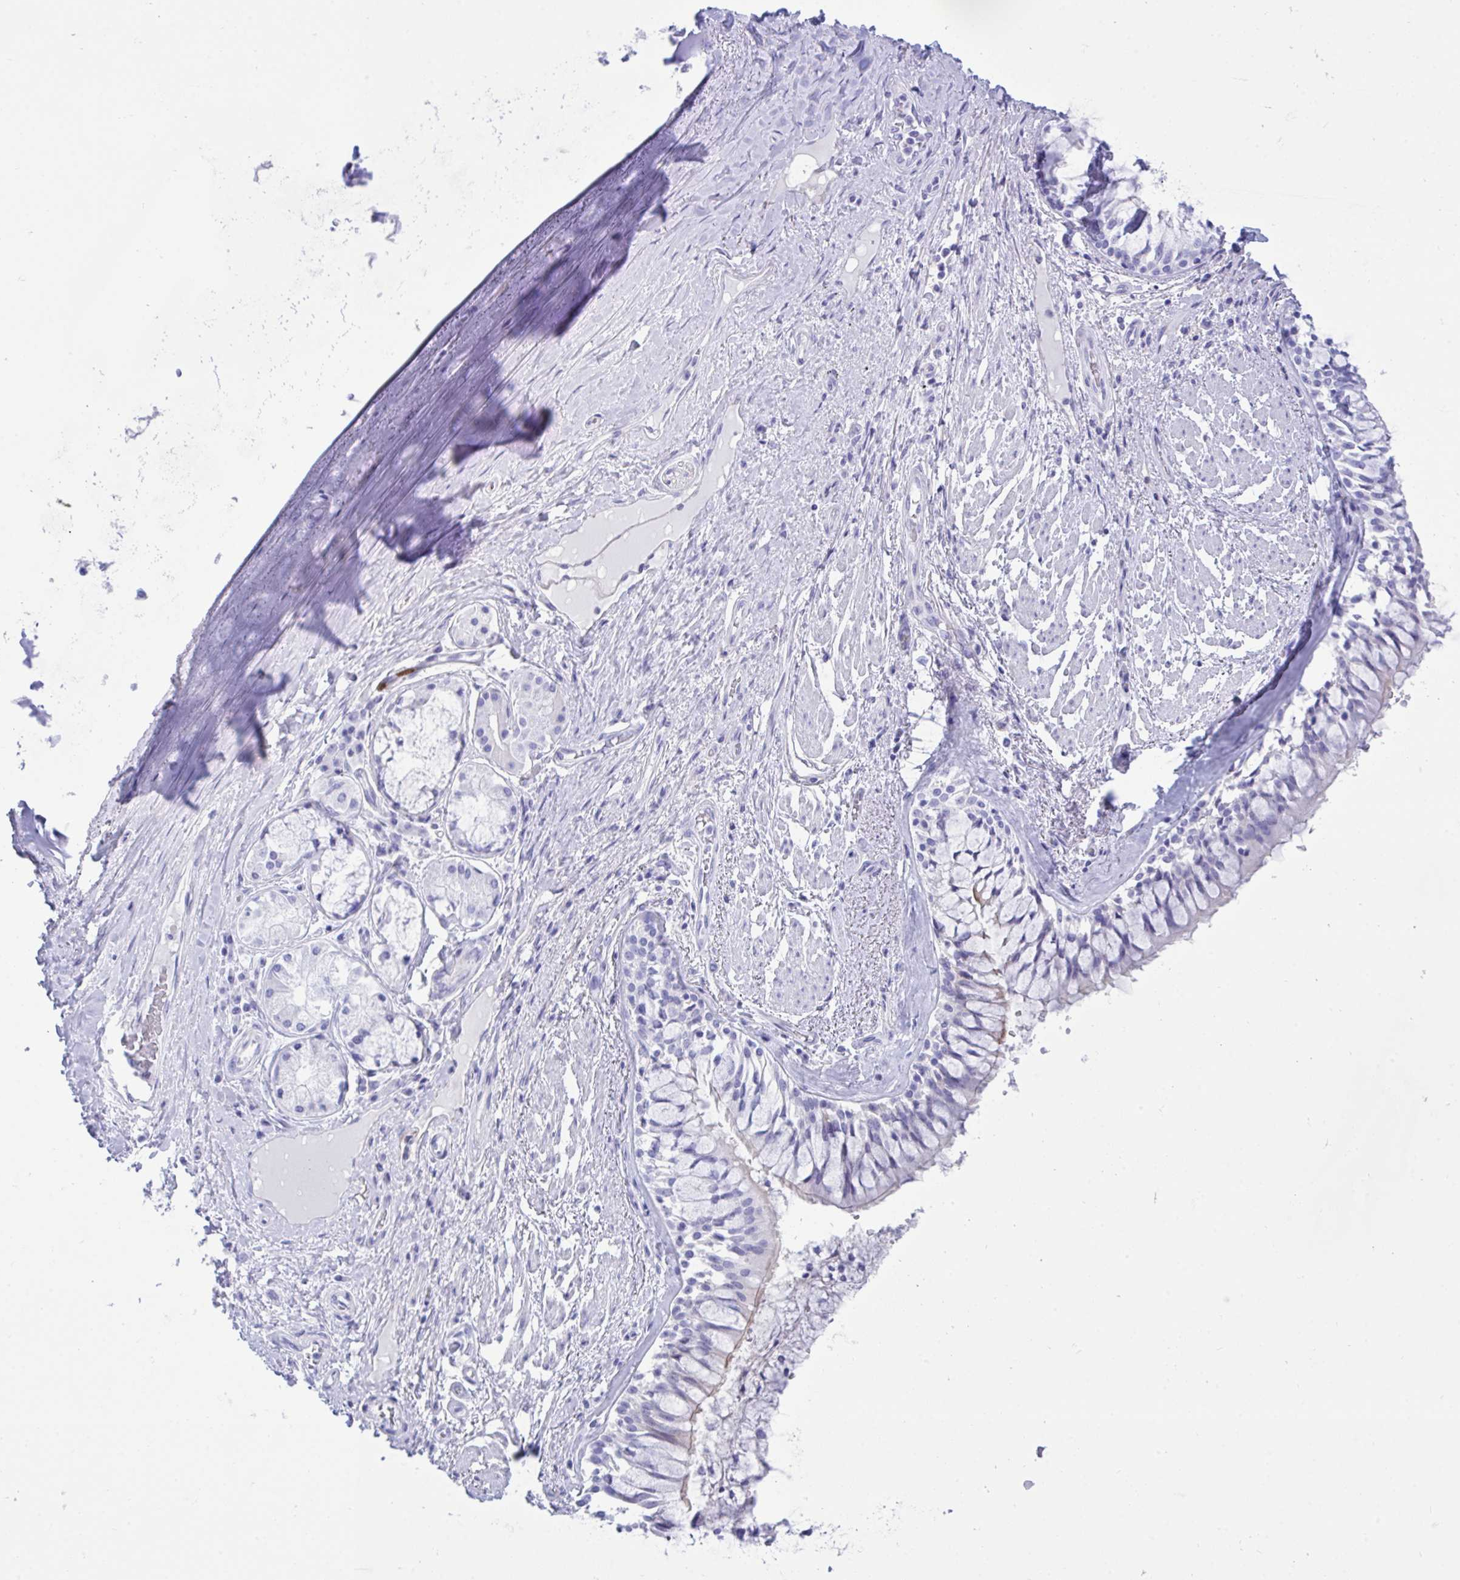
{"staining": {"intensity": "negative", "quantity": "none", "location": "none"}, "tissue": "soft tissue", "cell_type": "Chondrocytes", "image_type": "normal", "snomed": [{"axis": "morphology", "description": "Normal tissue, NOS"}, {"axis": "topography", "description": "Cartilage tissue"}, {"axis": "topography", "description": "Bronchus"}], "caption": "The image demonstrates no staining of chondrocytes in unremarkable soft tissue.", "gene": "BEX5", "patient": {"sex": "male", "age": 64}}